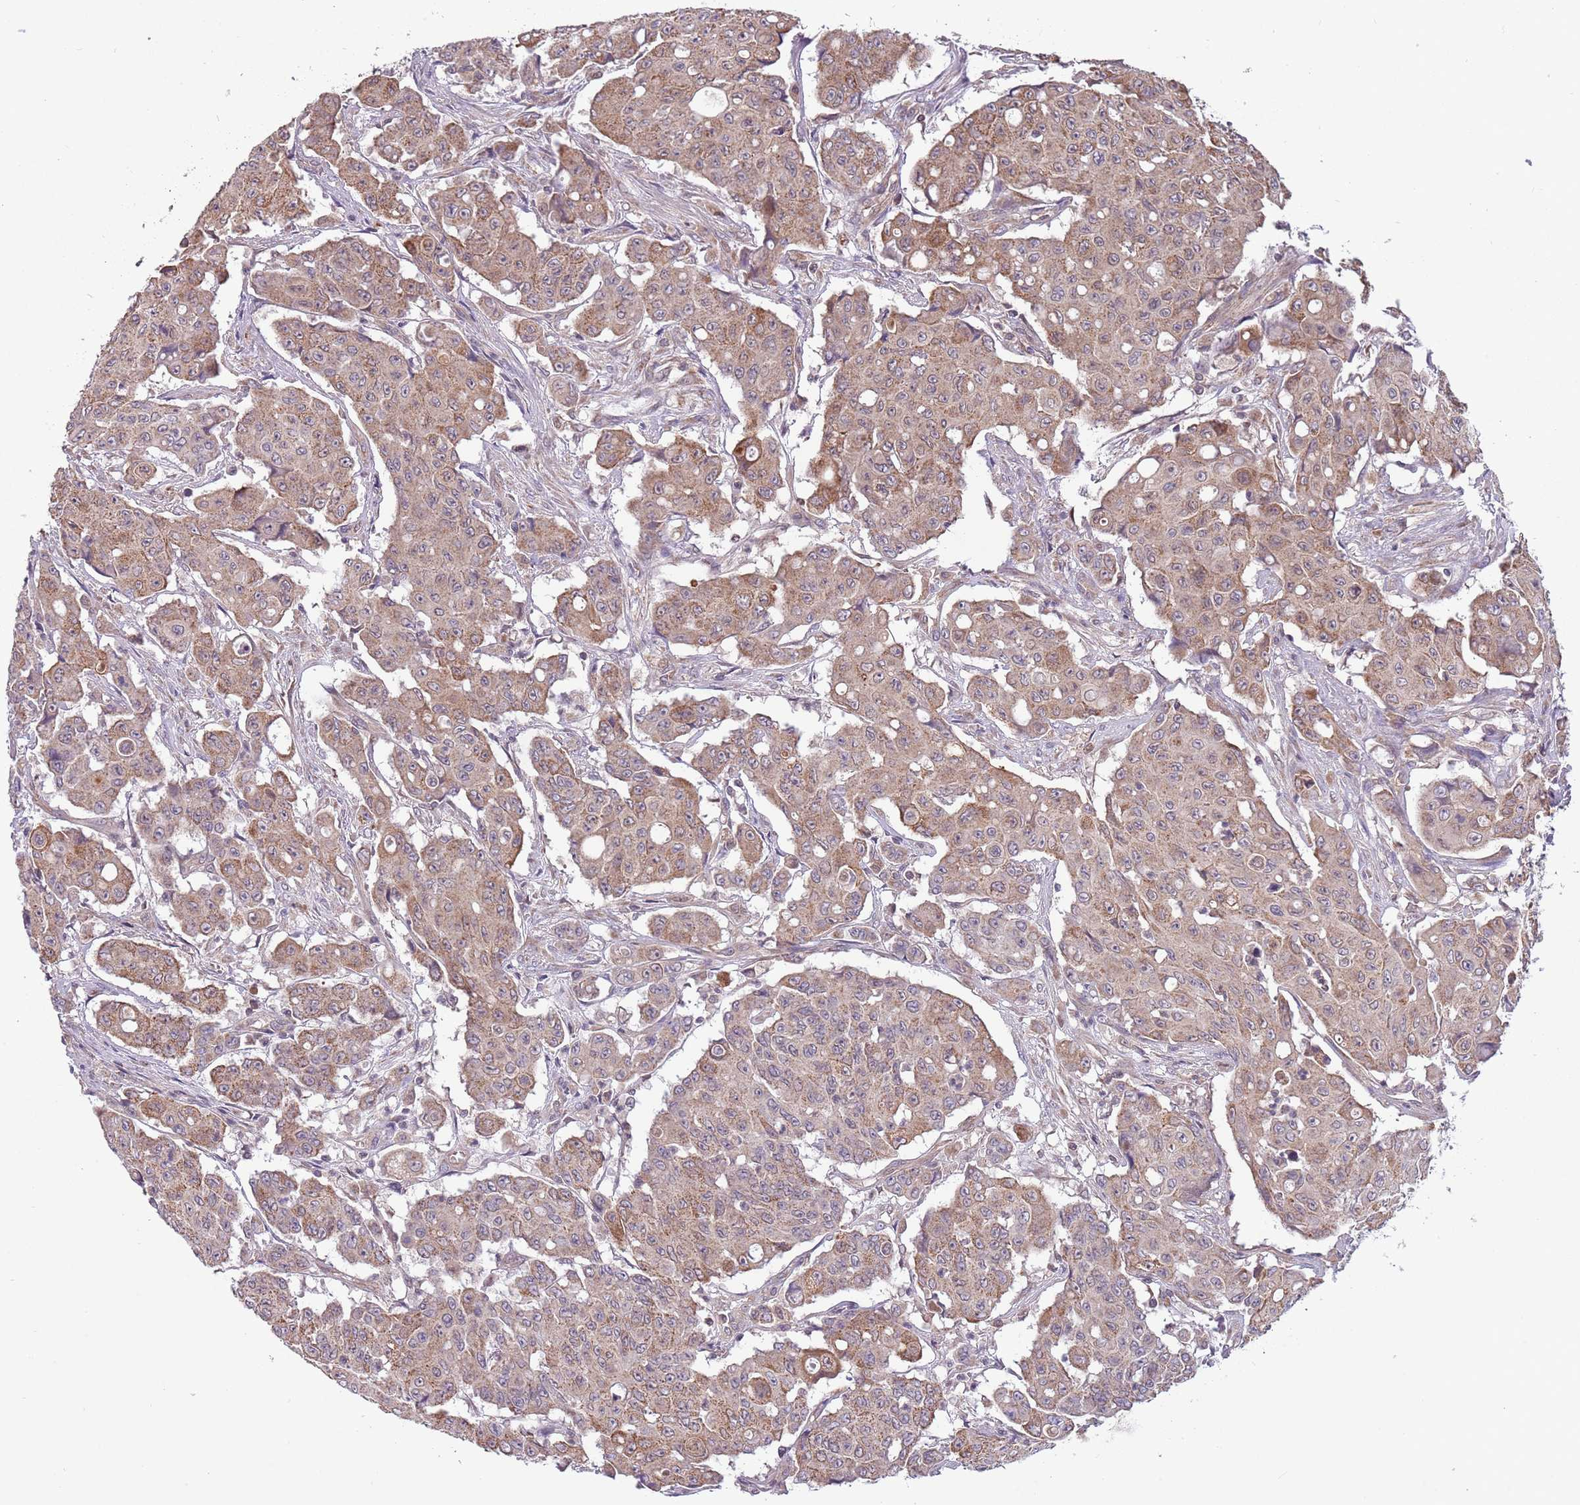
{"staining": {"intensity": "moderate", "quantity": "25%-75%", "location": "cytoplasmic/membranous"}, "tissue": "colorectal cancer", "cell_type": "Tumor cells", "image_type": "cancer", "snomed": [{"axis": "morphology", "description": "Adenocarcinoma, NOS"}, {"axis": "topography", "description": "Colon"}], "caption": "A histopathology image of human adenocarcinoma (colorectal) stained for a protein demonstrates moderate cytoplasmic/membranous brown staining in tumor cells. (DAB (3,3'-diaminobenzidine) IHC with brightfield microscopy, high magnification).", "gene": "RNF181", "patient": {"sex": "male", "age": 51}}